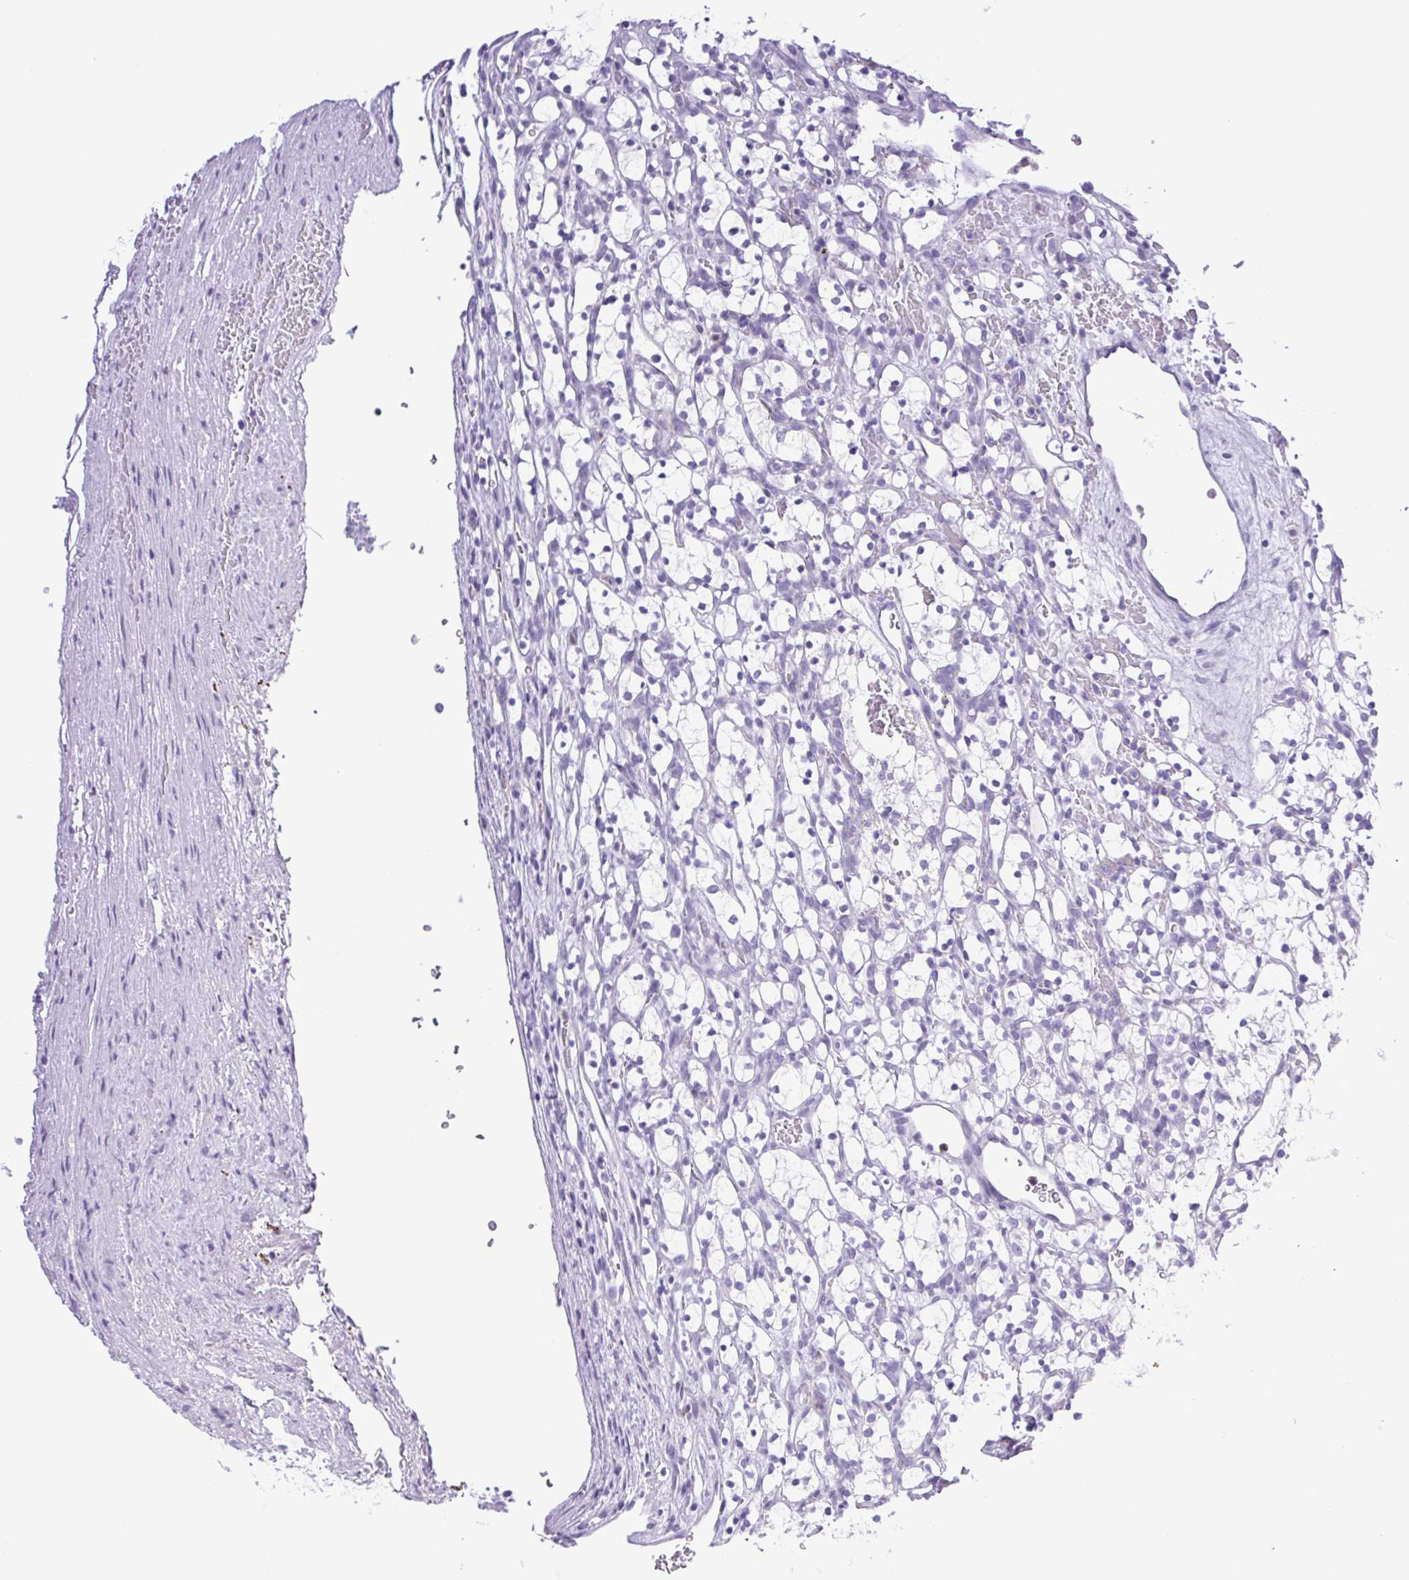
{"staining": {"intensity": "negative", "quantity": "none", "location": "none"}, "tissue": "renal cancer", "cell_type": "Tumor cells", "image_type": "cancer", "snomed": [{"axis": "morphology", "description": "Adenocarcinoma, NOS"}, {"axis": "topography", "description": "Kidney"}], "caption": "This is an immunohistochemistry (IHC) image of human renal cancer. There is no staining in tumor cells.", "gene": "SYNPR", "patient": {"sex": "female", "age": 69}}